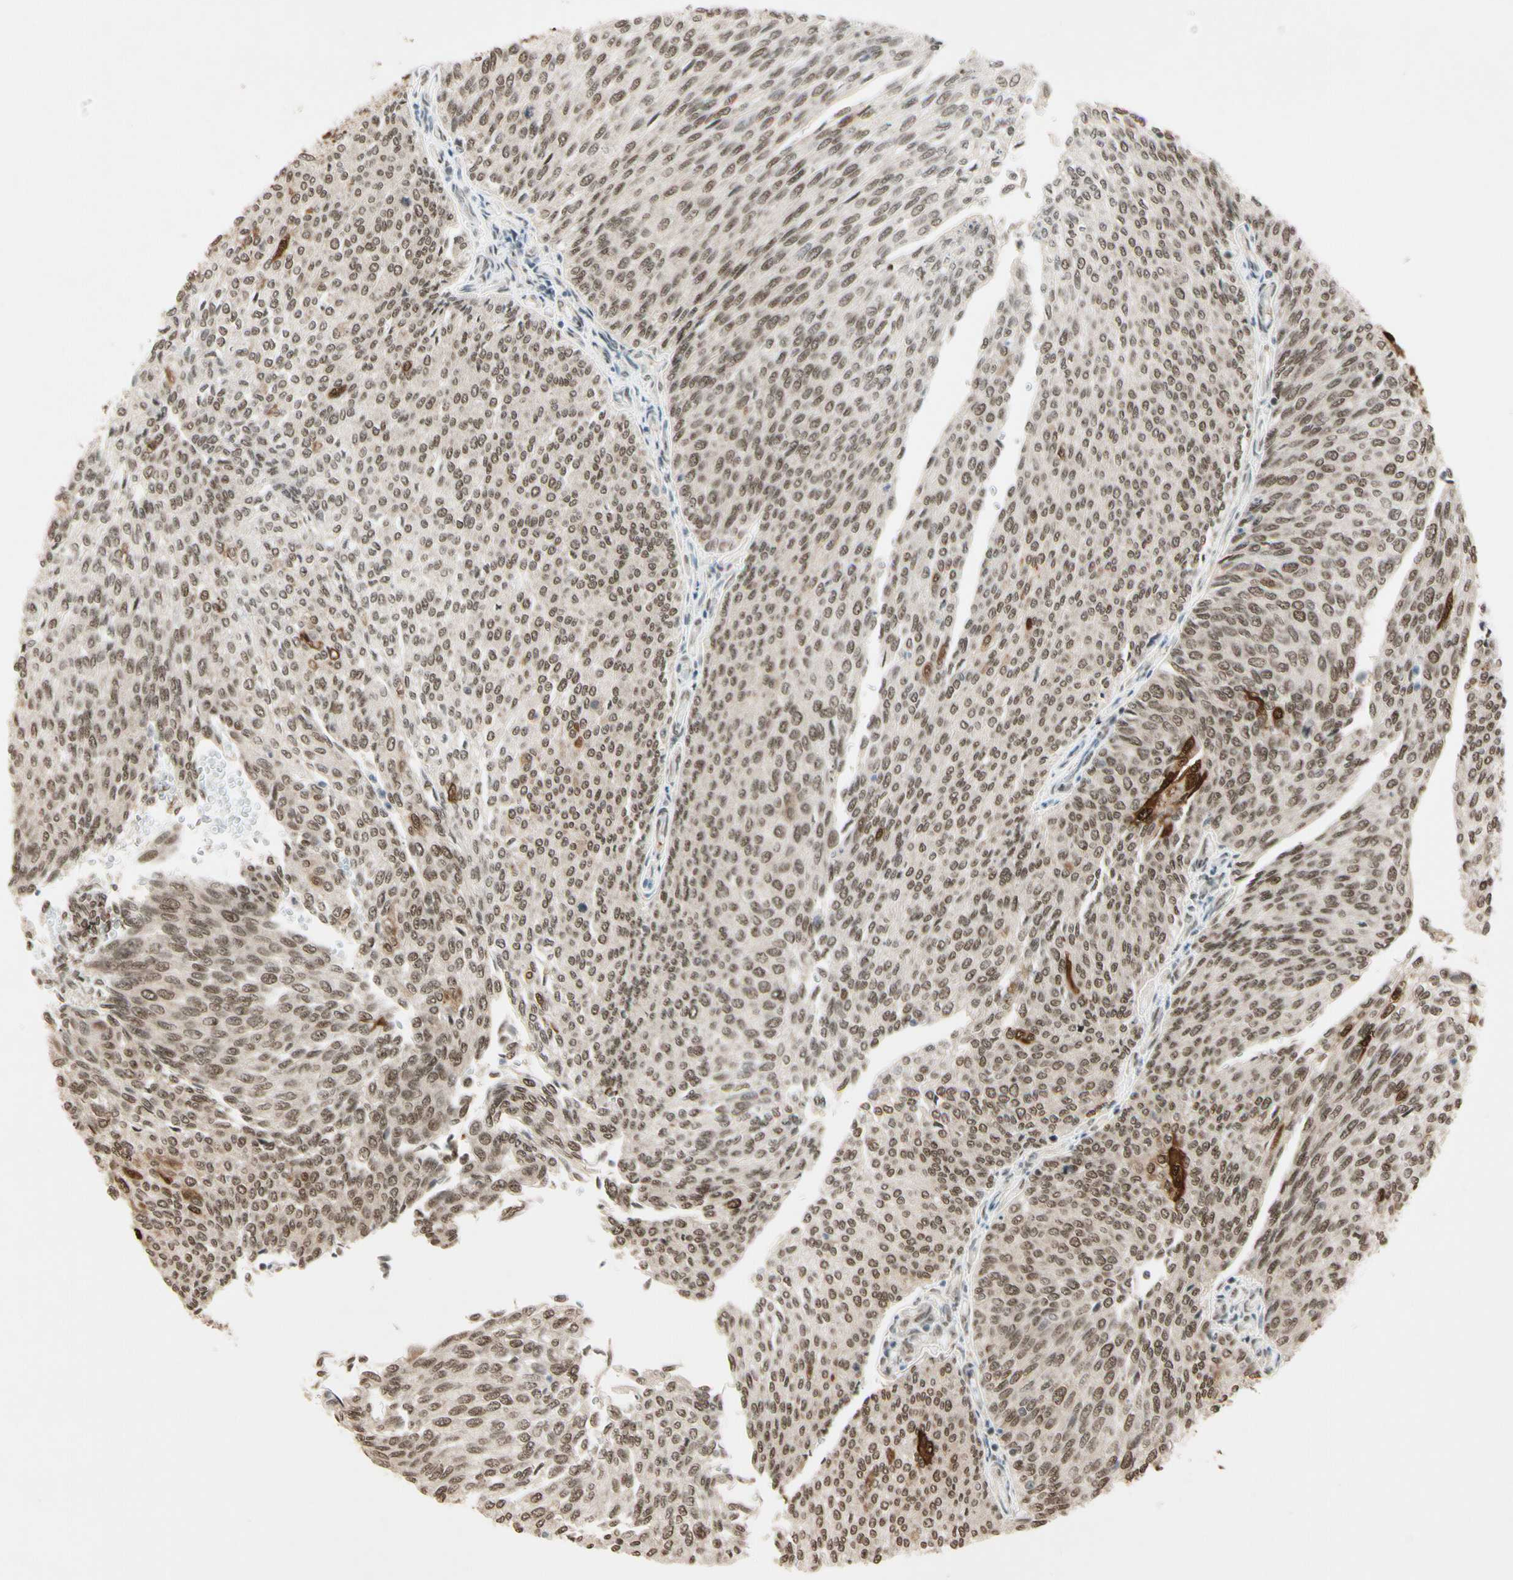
{"staining": {"intensity": "moderate", "quantity": ">75%", "location": "nuclear"}, "tissue": "urothelial cancer", "cell_type": "Tumor cells", "image_type": "cancer", "snomed": [{"axis": "morphology", "description": "Urothelial carcinoma, Low grade"}, {"axis": "topography", "description": "Urinary bladder"}], "caption": "There is medium levels of moderate nuclear expression in tumor cells of urothelial cancer, as demonstrated by immunohistochemical staining (brown color).", "gene": "CHAMP1", "patient": {"sex": "female", "age": 79}}